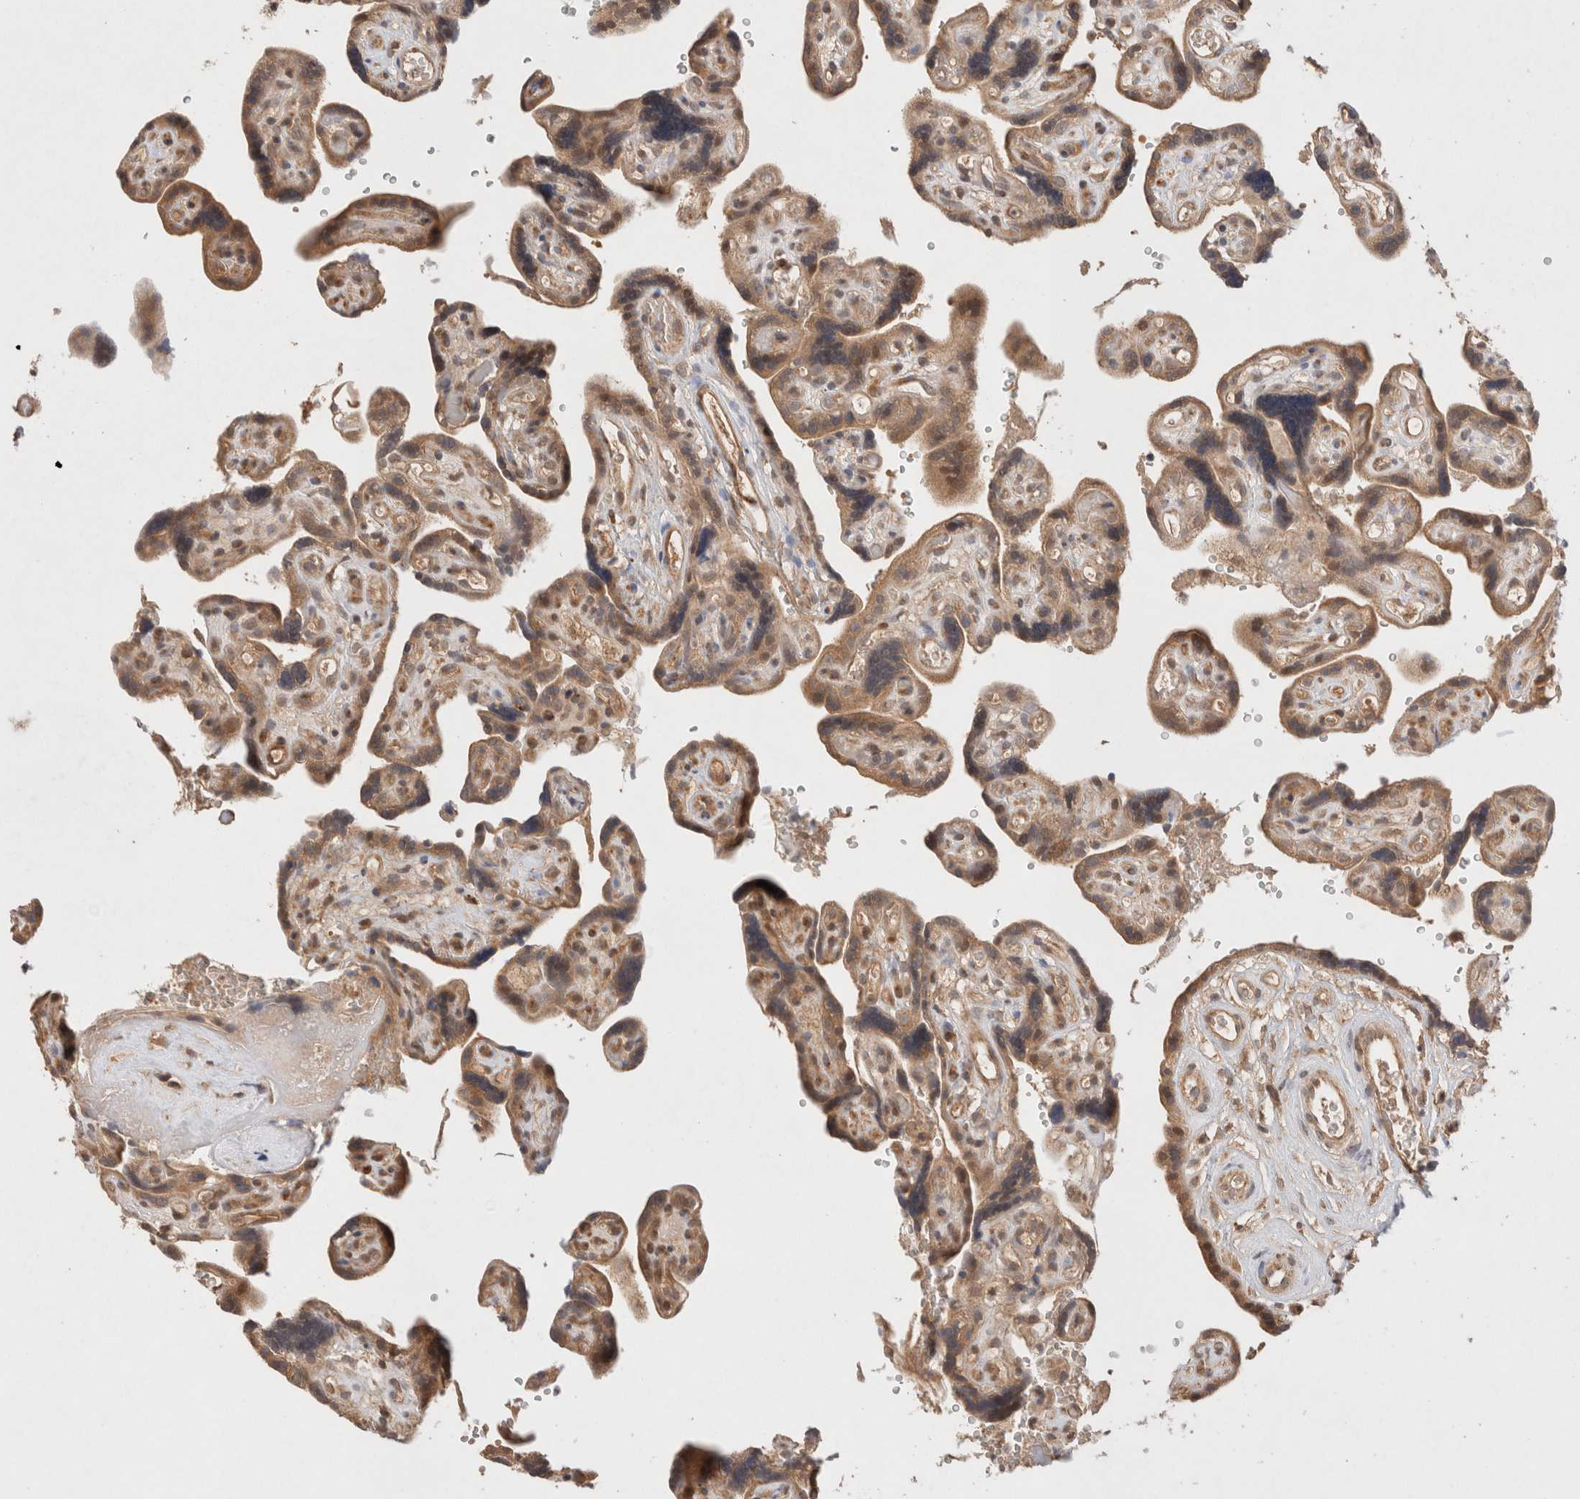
{"staining": {"intensity": "moderate", "quantity": ">75%", "location": "cytoplasmic/membranous"}, "tissue": "placenta", "cell_type": "Decidual cells", "image_type": "normal", "snomed": [{"axis": "morphology", "description": "Normal tissue, NOS"}, {"axis": "topography", "description": "Placenta"}], "caption": "This micrograph shows immunohistochemistry (IHC) staining of unremarkable human placenta, with medium moderate cytoplasmic/membranous staining in about >75% of decidual cells.", "gene": "KLHL20", "patient": {"sex": "female", "age": 30}}